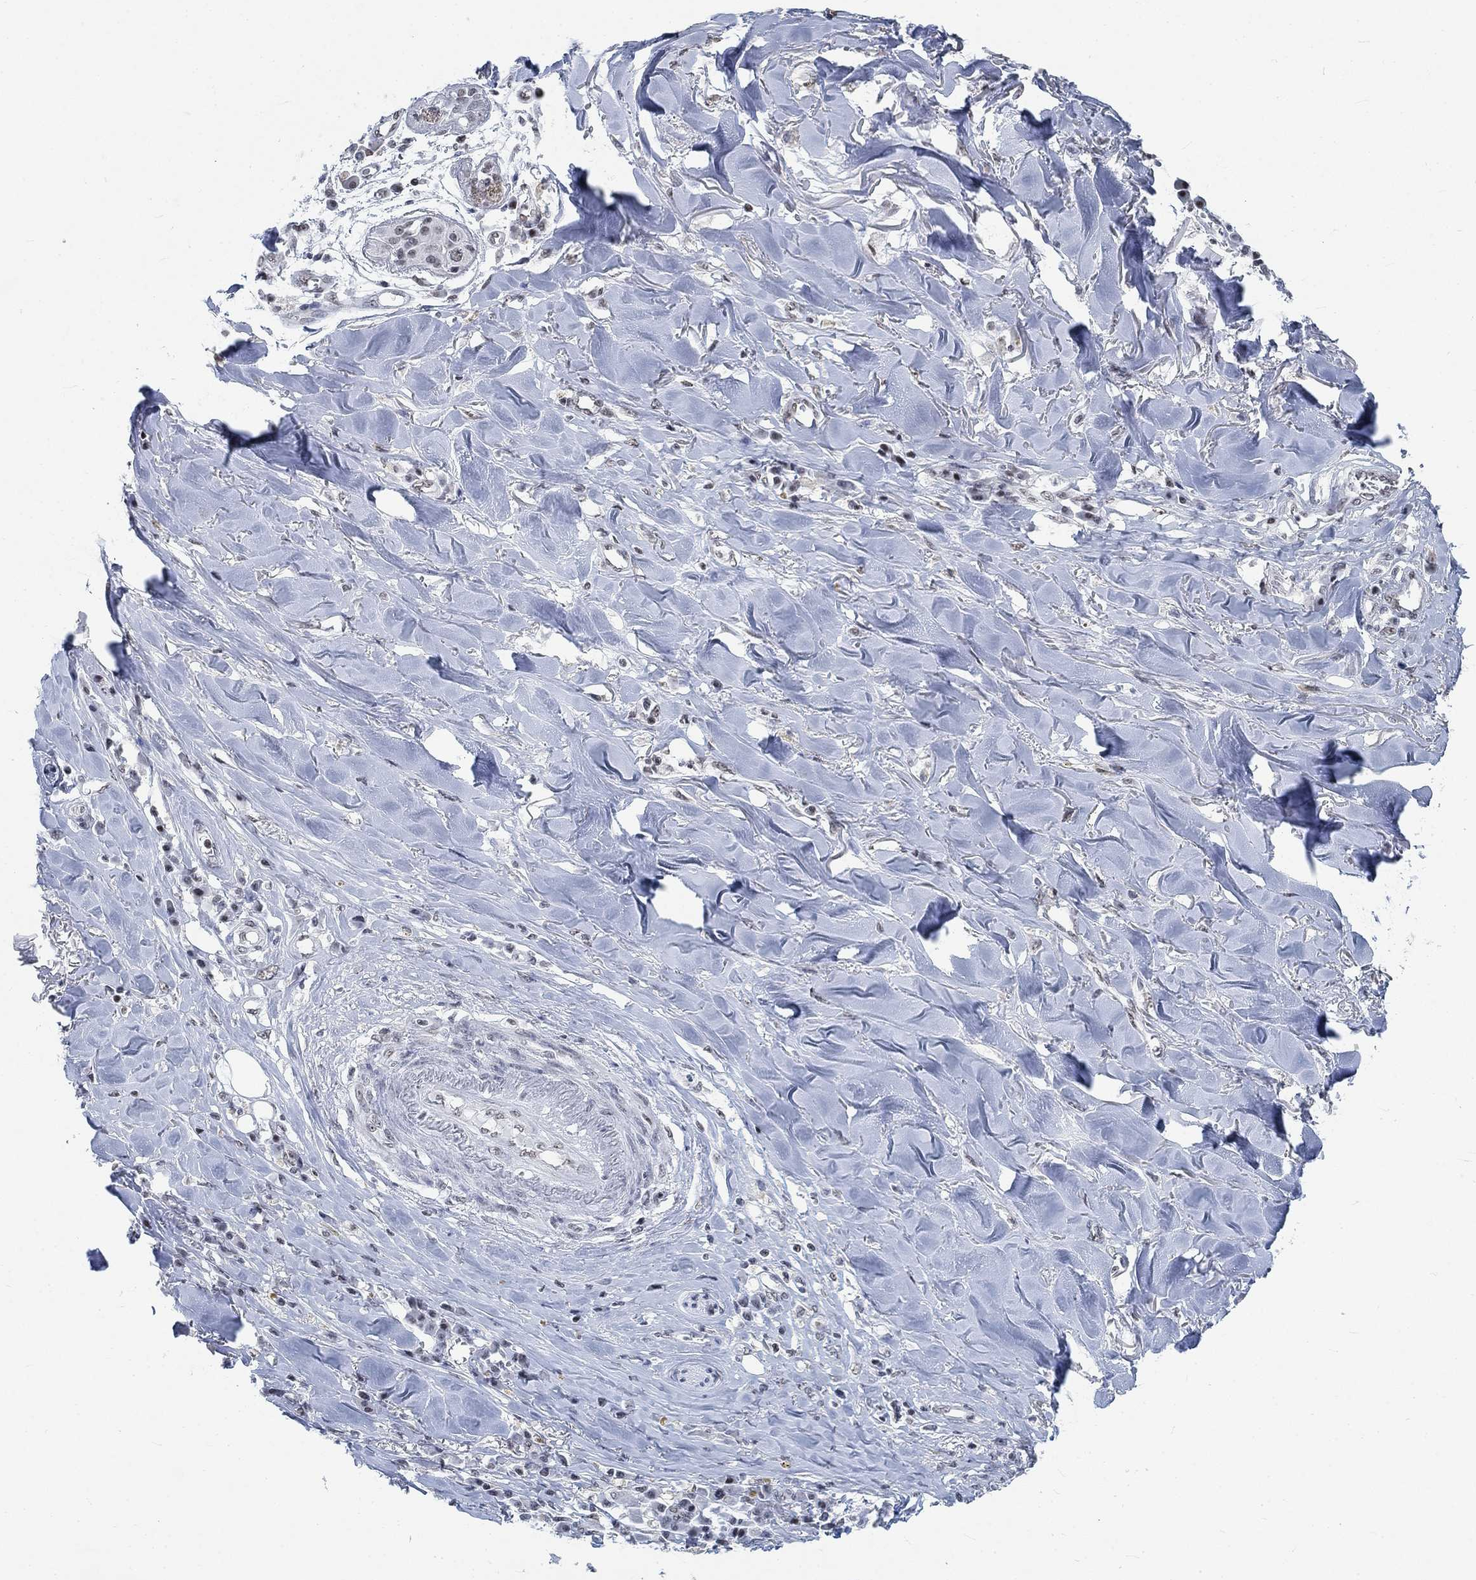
{"staining": {"intensity": "negative", "quantity": "none", "location": "none"}, "tissue": "skin cancer", "cell_type": "Tumor cells", "image_type": "cancer", "snomed": [{"axis": "morphology", "description": "Squamous cell carcinoma, NOS"}, {"axis": "topography", "description": "Skin"}], "caption": "Tumor cells are negative for brown protein staining in skin cancer.", "gene": "KCNH8", "patient": {"sex": "male", "age": 82}}